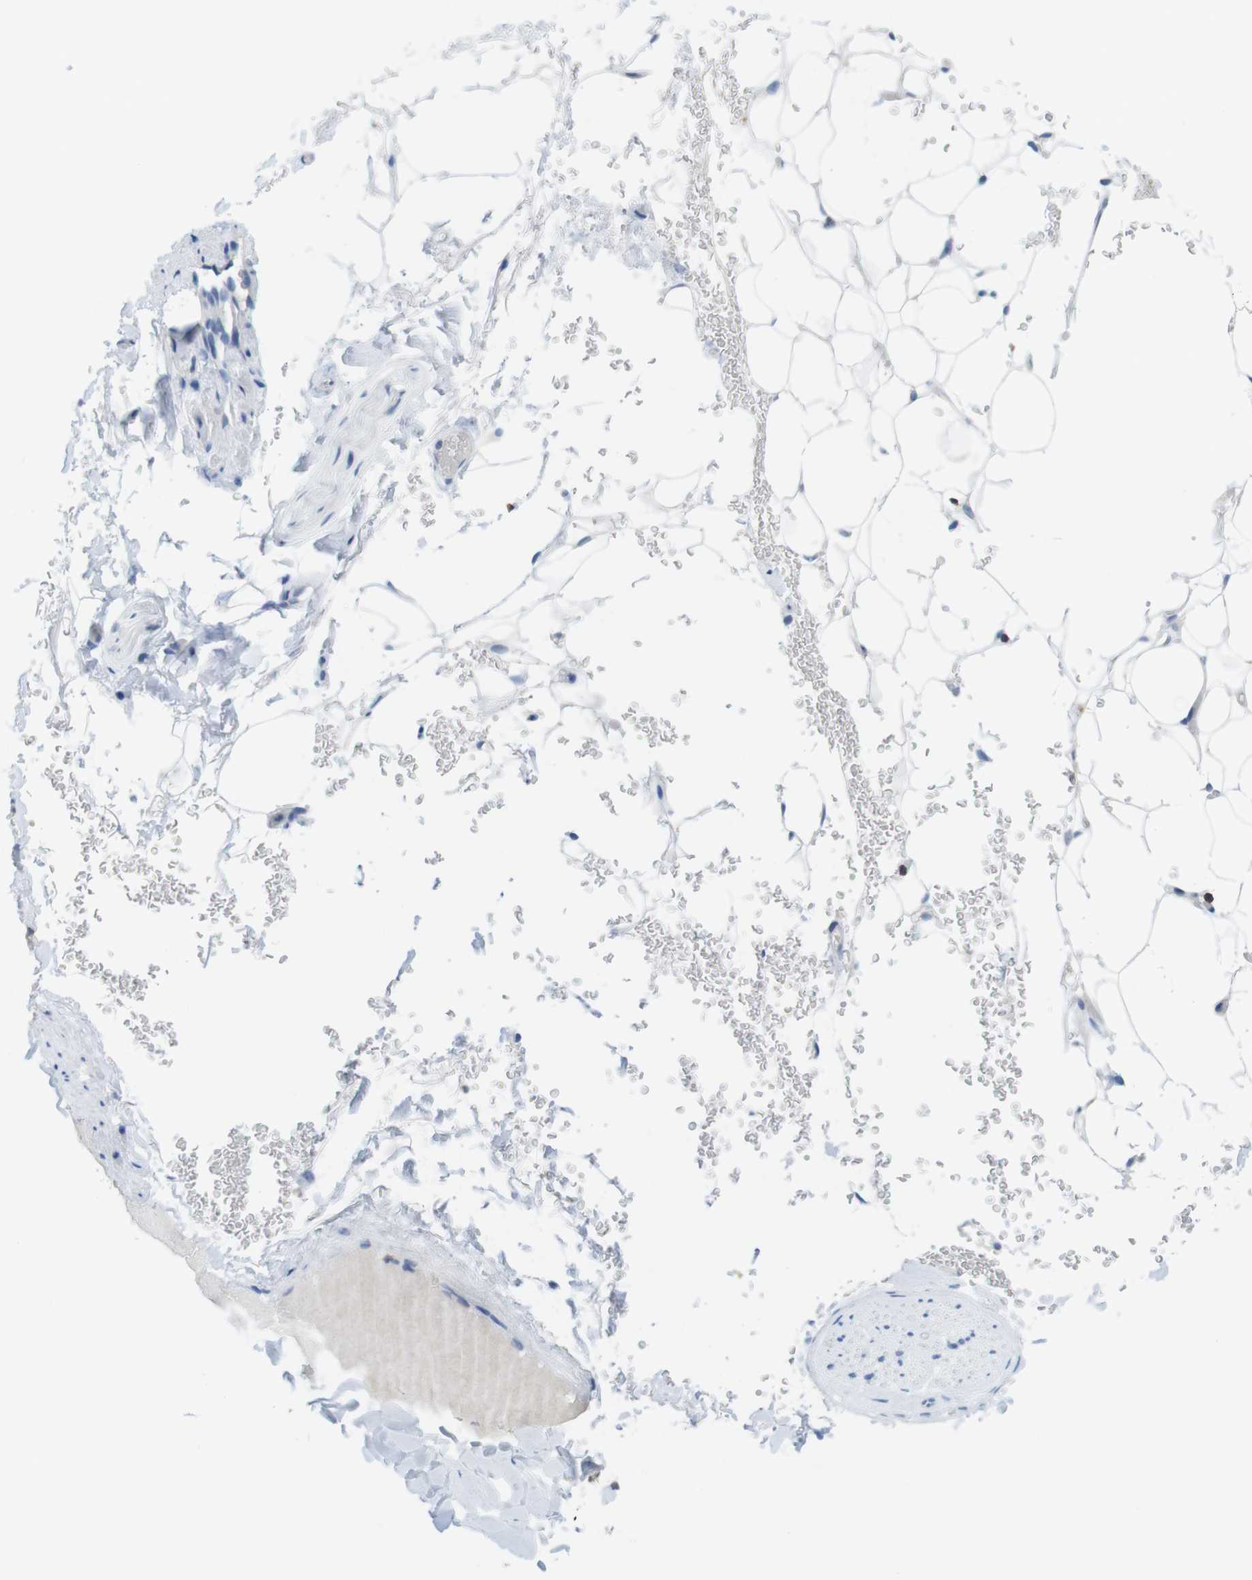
{"staining": {"intensity": "negative", "quantity": "none", "location": "none"}, "tissue": "adipose tissue", "cell_type": "Adipocytes", "image_type": "normal", "snomed": [{"axis": "morphology", "description": "Normal tissue, NOS"}, {"axis": "topography", "description": "Peripheral nerve tissue"}], "caption": "Immunohistochemical staining of normal human adipose tissue reveals no significant staining in adipocytes.", "gene": "CD5", "patient": {"sex": "male", "age": 70}}